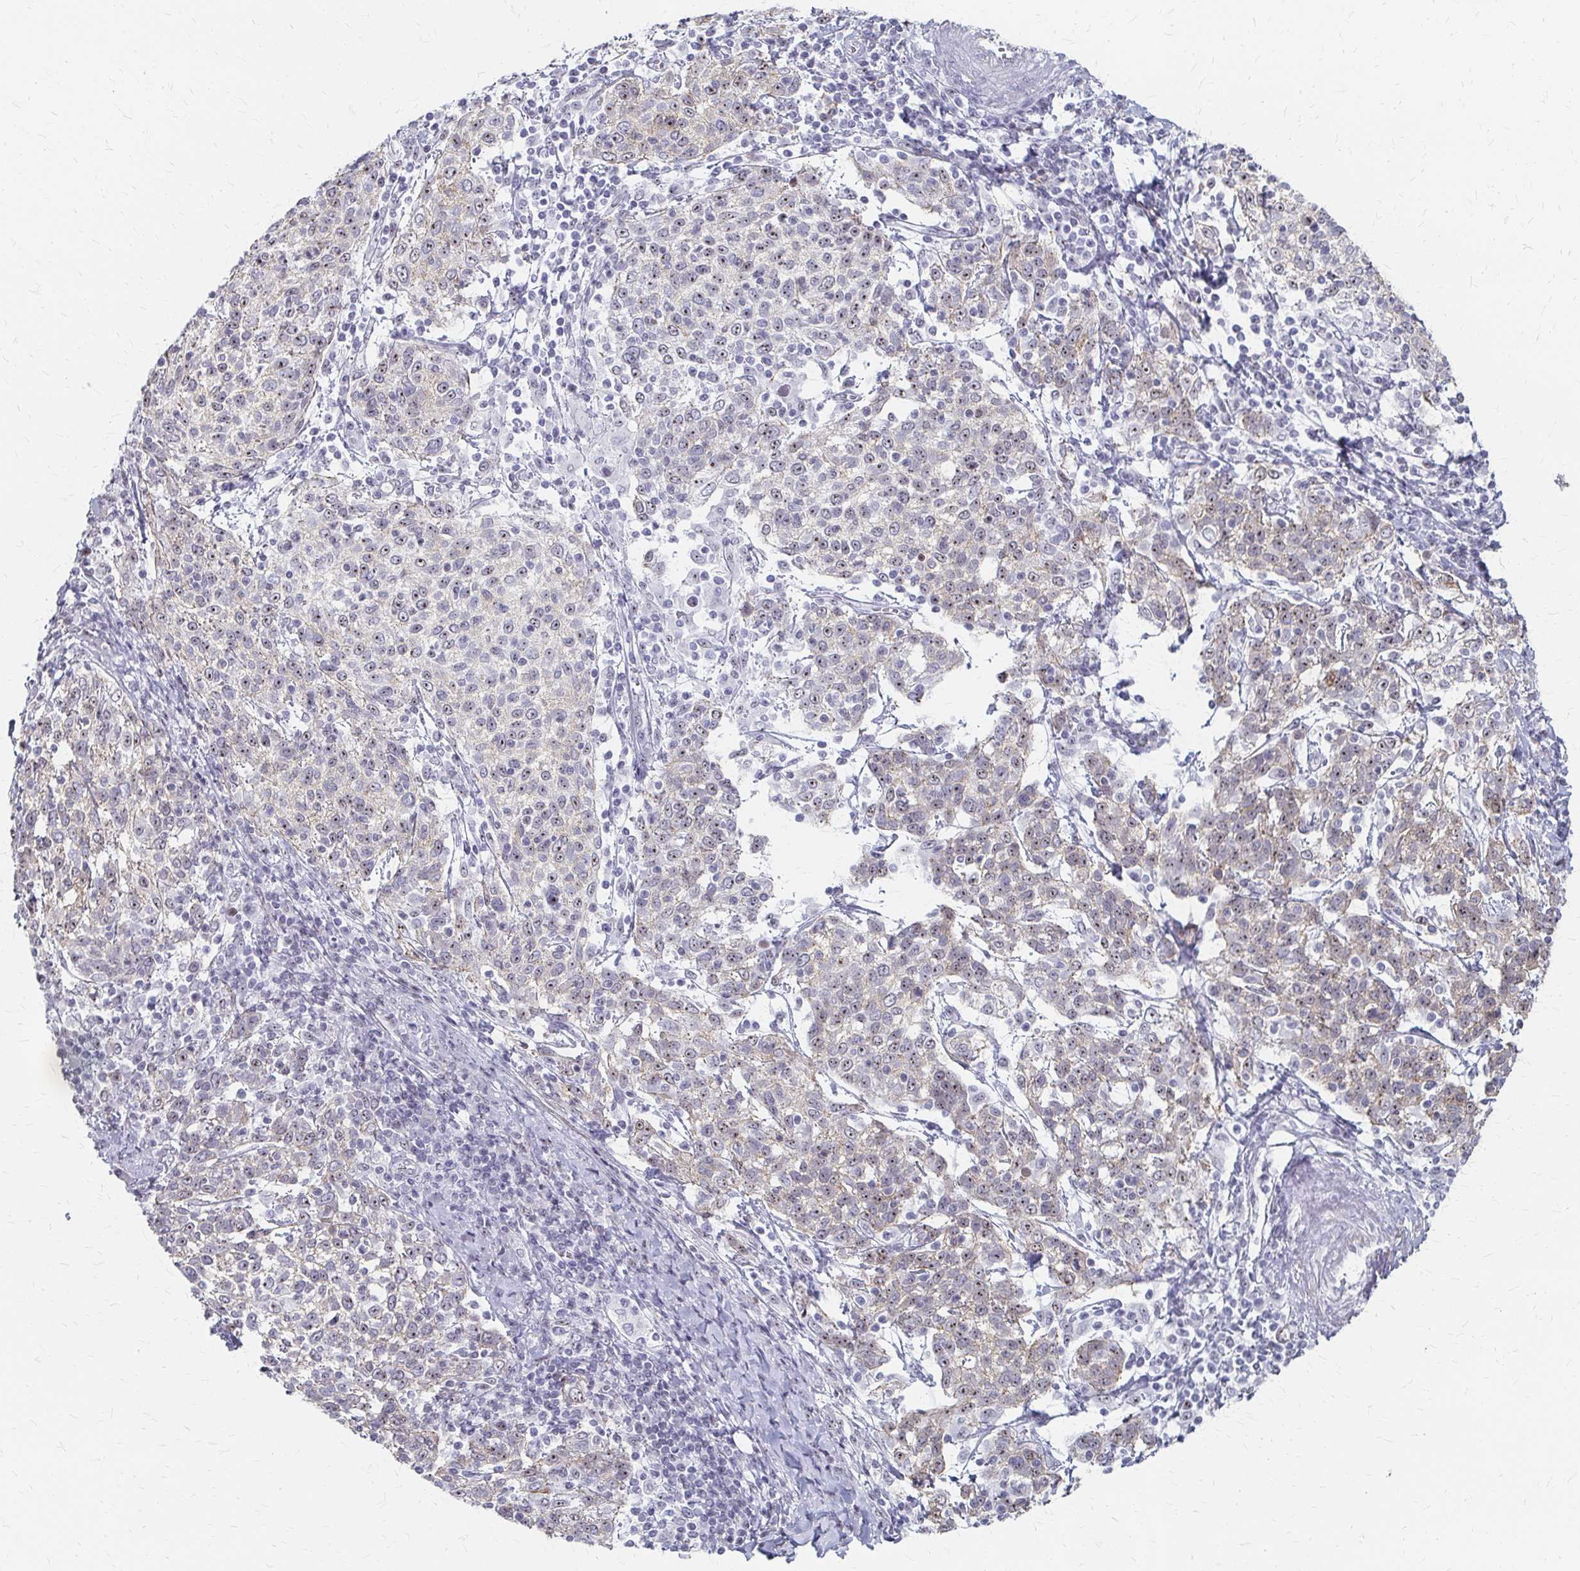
{"staining": {"intensity": "weak", "quantity": "25%-75%", "location": "cytoplasmic/membranous,nuclear"}, "tissue": "cervical cancer", "cell_type": "Tumor cells", "image_type": "cancer", "snomed": [{"axis": "morphology", "description": "Squamous cell carcinoma, NOS"}, {"axis": "topography", "description": "Cervix"}], "caption": "This micrograph shows IHC staining of human cervical squamous cell carcinoma, with low weak cytoplasmic/membranous and nuclear positivity in about 25%-75% of tumor cells.", "gene": "PES1", "patient": {"sex": "female", "age": 61}}